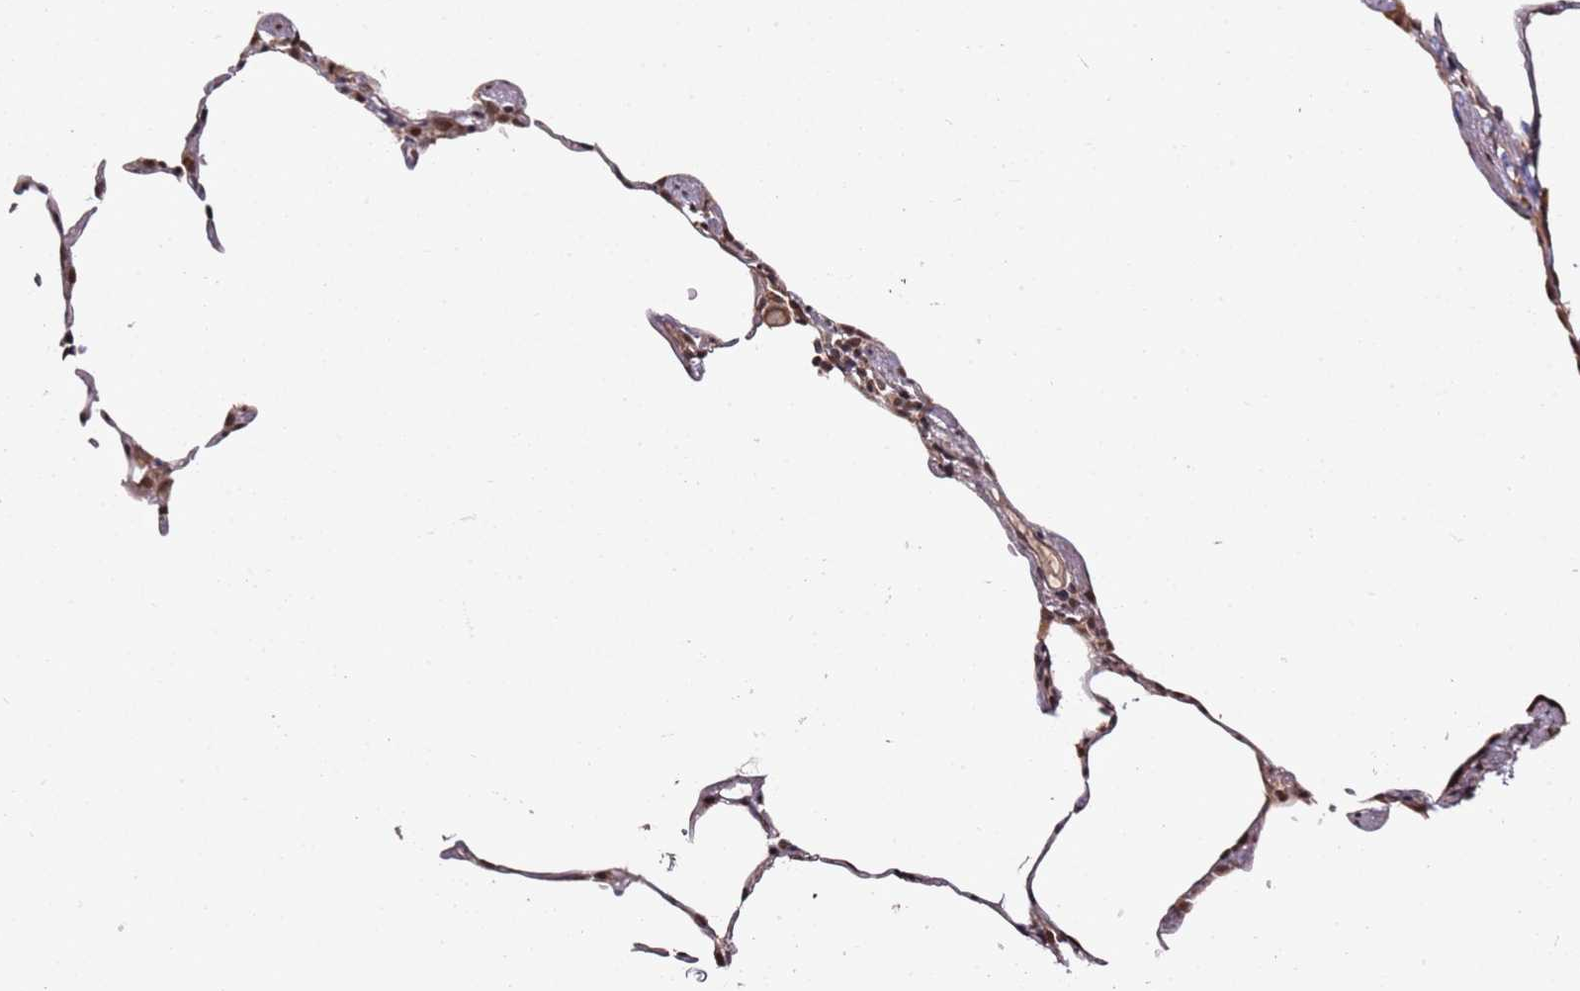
{"staining": {"intensity": "moderate", "quantity": "25%-75%", "location": "cytoplasmic/membranous"}, "tissue": "lung", "cell_type": "Alveolar cells", "image_type": "normal", "snomed": [{"axis": "morphology", "description": "Normal tissue, NOS"}, {"axis": "topography", "description": "Lung"}], "caption": "This micrograph shows benign lung stained with immunohistochemistry to label a protein in brown. The cytoplasmic/membranous of alveolar cells show moderate positivity for the protein. Nuclei are counter-stained blue.", "gene": "TP53AIP1", "patient": {"sex": "female", "age": 57}}